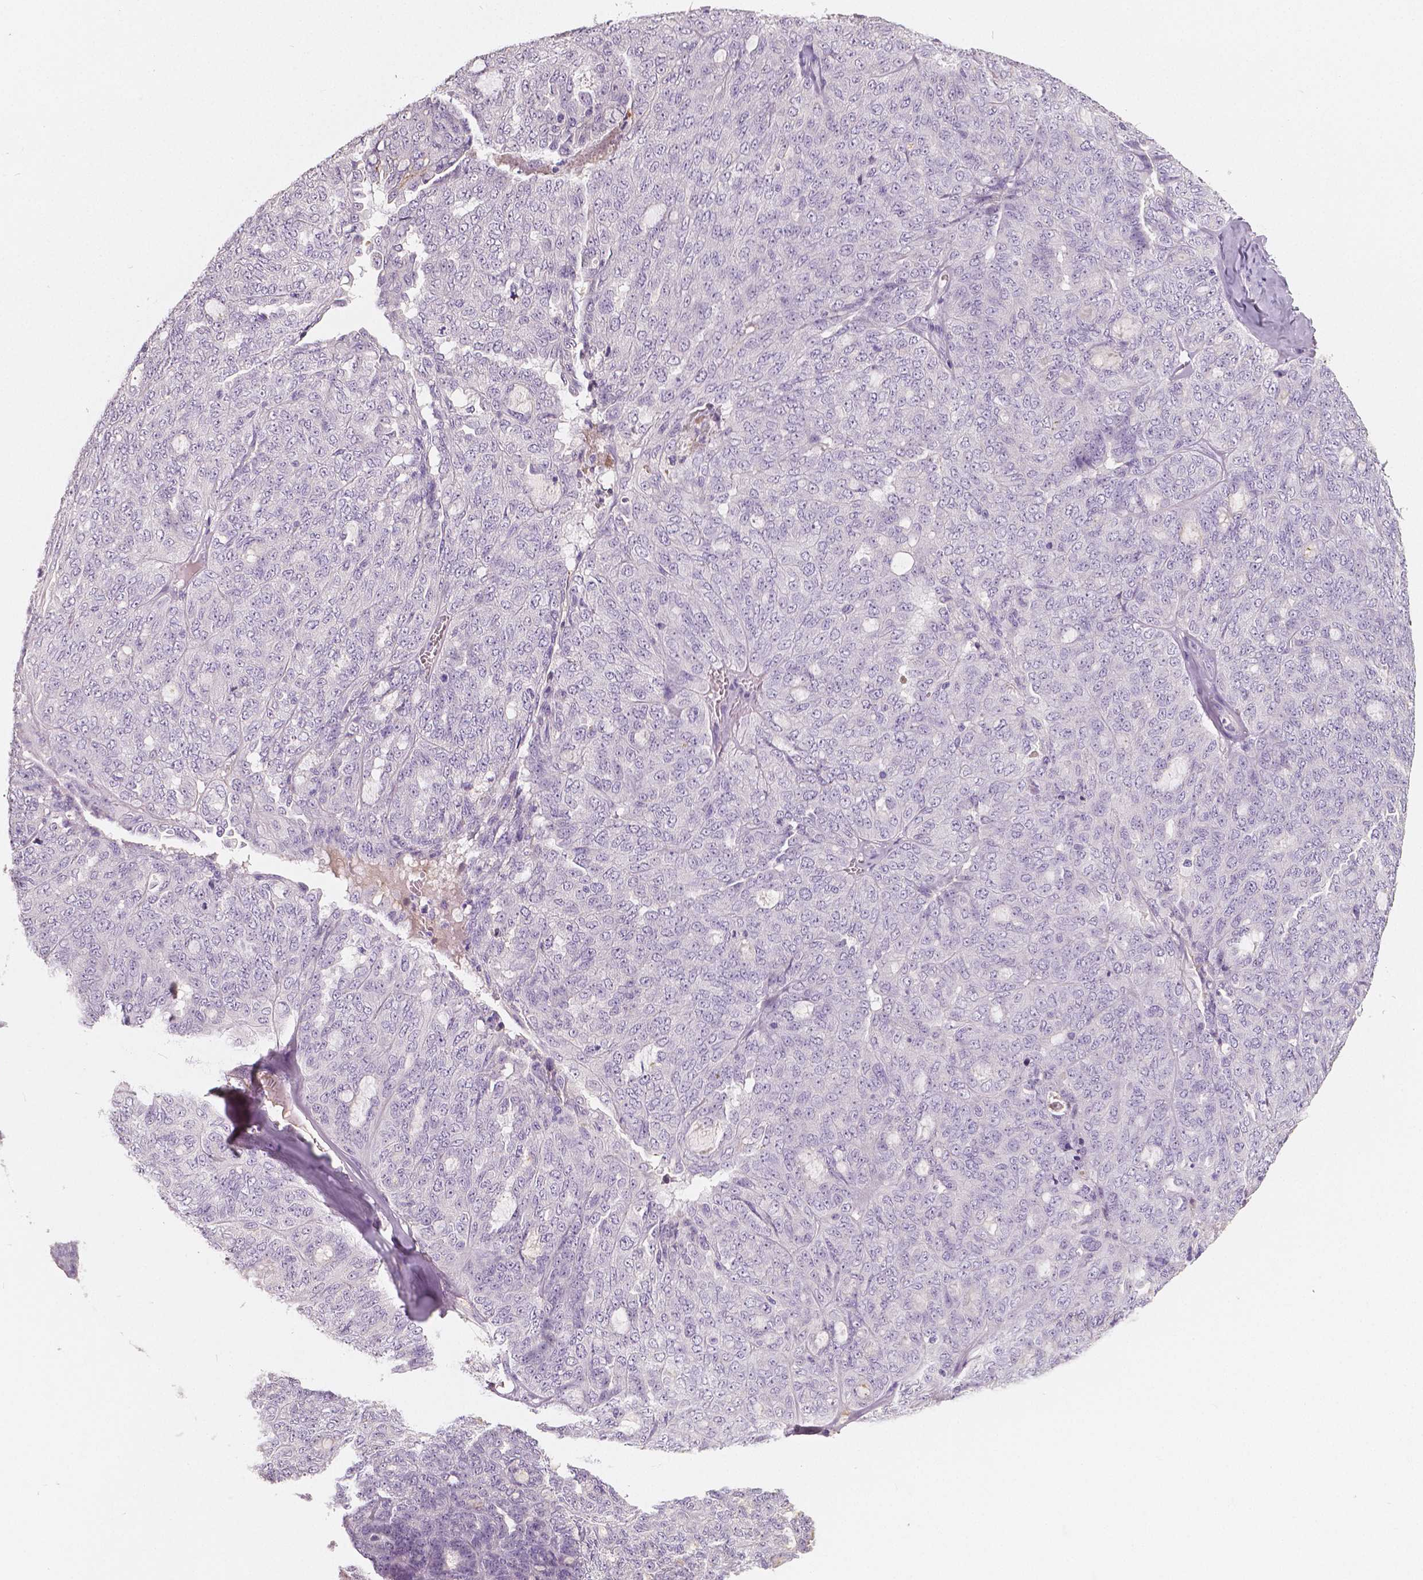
{"staining": {"intensity": "negative", "quantity": "none", "location": "none"}, "tissue": "ovarian cancer", "cell_type": "Tumor cells", "image_type": "cancer", "snomed": [{"axis": "morphology", "description": "Cystadenocarcinoma, serous, NOS"}, {"axis": "topography", "description": "Ovary"}], "caption": "Immunohistochemistry (IHC) micrograph of human ovarian cancer (serous cystadenocarcinoma) stained for a protein (brown), which exhibits no expression in tumor cells. Nuclei are stained in blue.", "gene": "APOA4", "patient": {"sex": "female", "age": 71}}